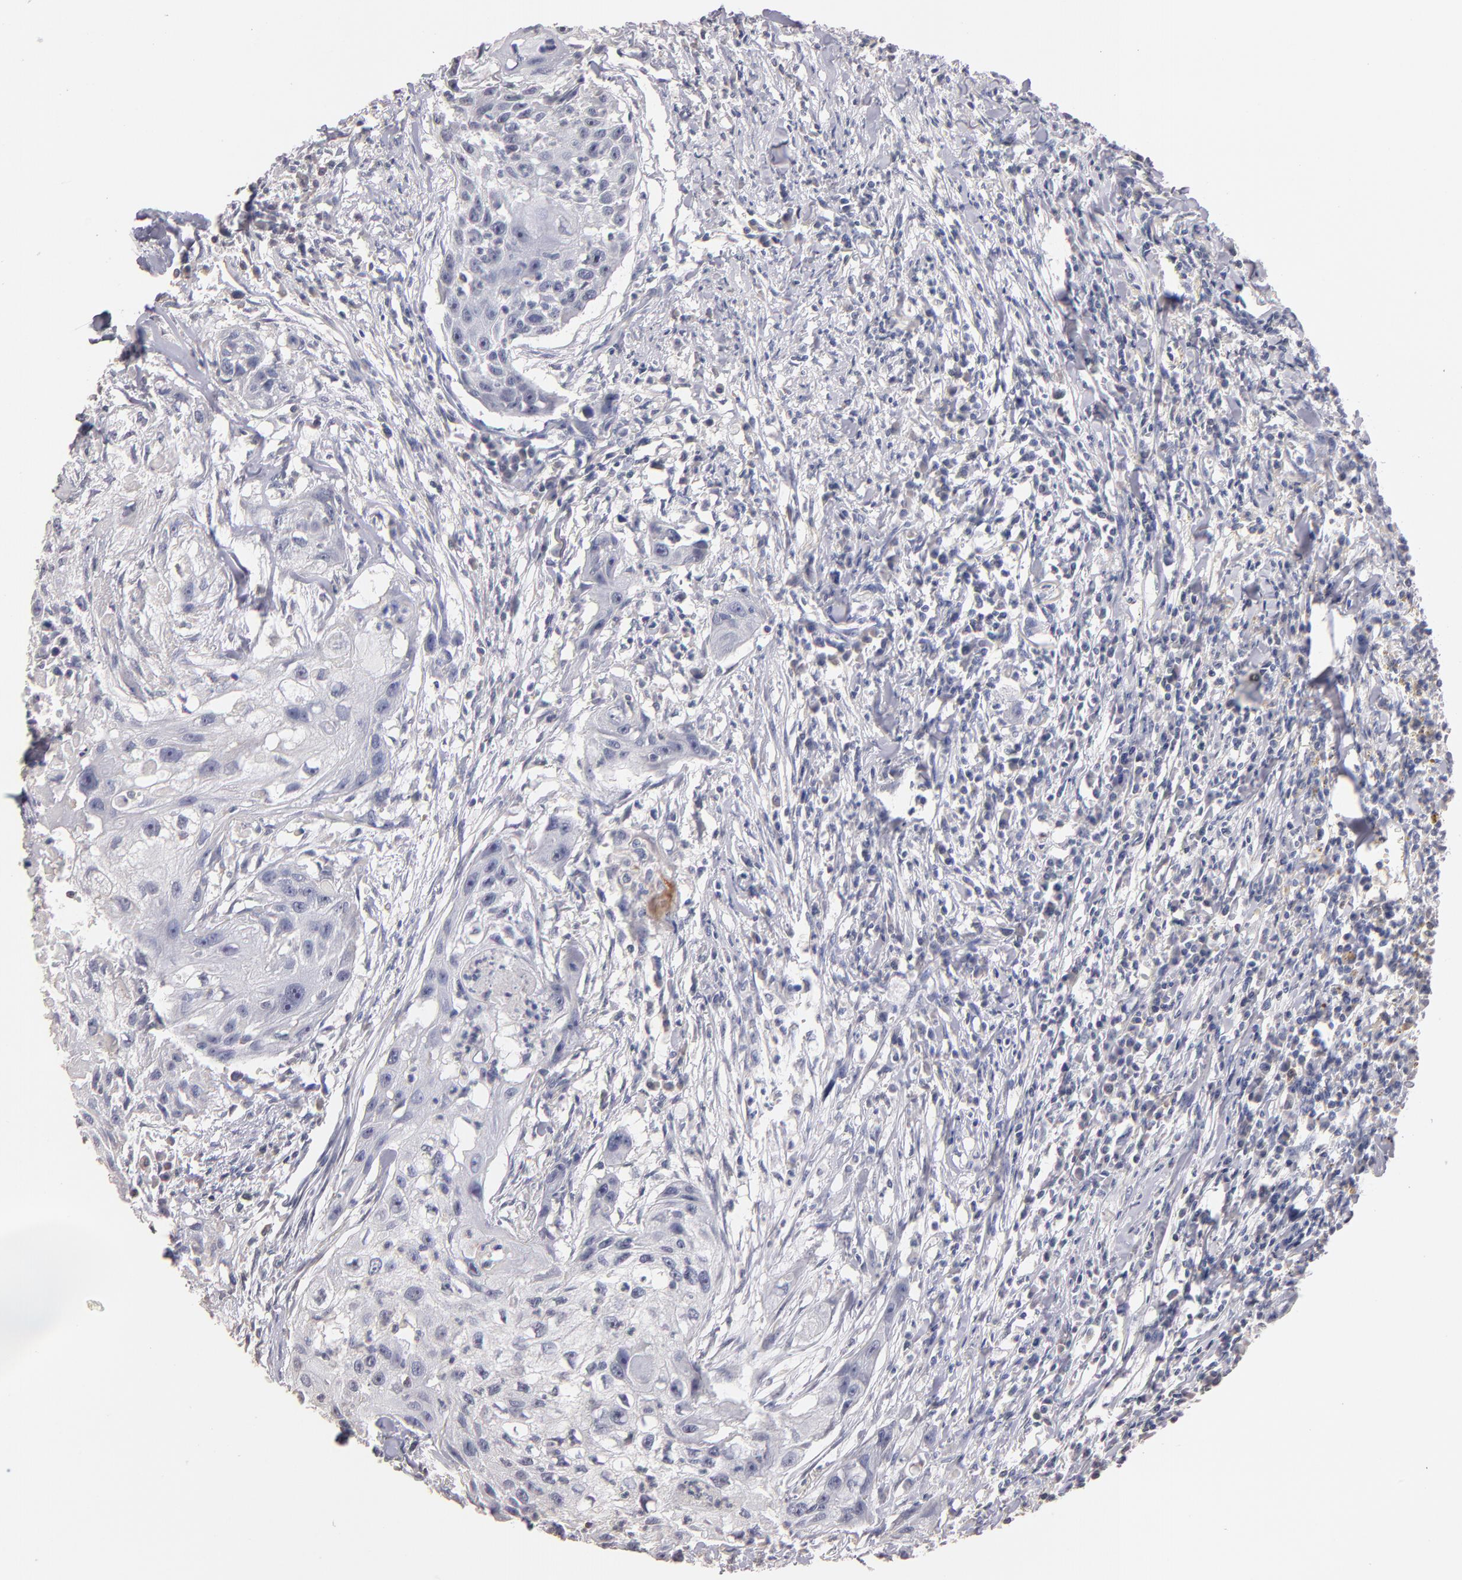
{"staining": {"intensity": "negative", "quantity": "none", "location": "none"}, "tissue": "head and neck cancer", "cell_type": "Tumor cells", "image_type": "cancer", "snomed": [{"axis": "morphology", "description": "Squamous cell carcinoma, NOS"}, {"axis": "topography", "description": "Head-Neck"}], "caption": "An immunohistochemistry (IHC) micrograph of squamous cell carcinoma (head and neck) is shown. There is no staining in tumor cells of squamous cell carcinoma (head and neck). (DAB IHC with hematoxylin counter stain).", "gene": "SOX10", "patient": {"sex": "male", "age": 64}}